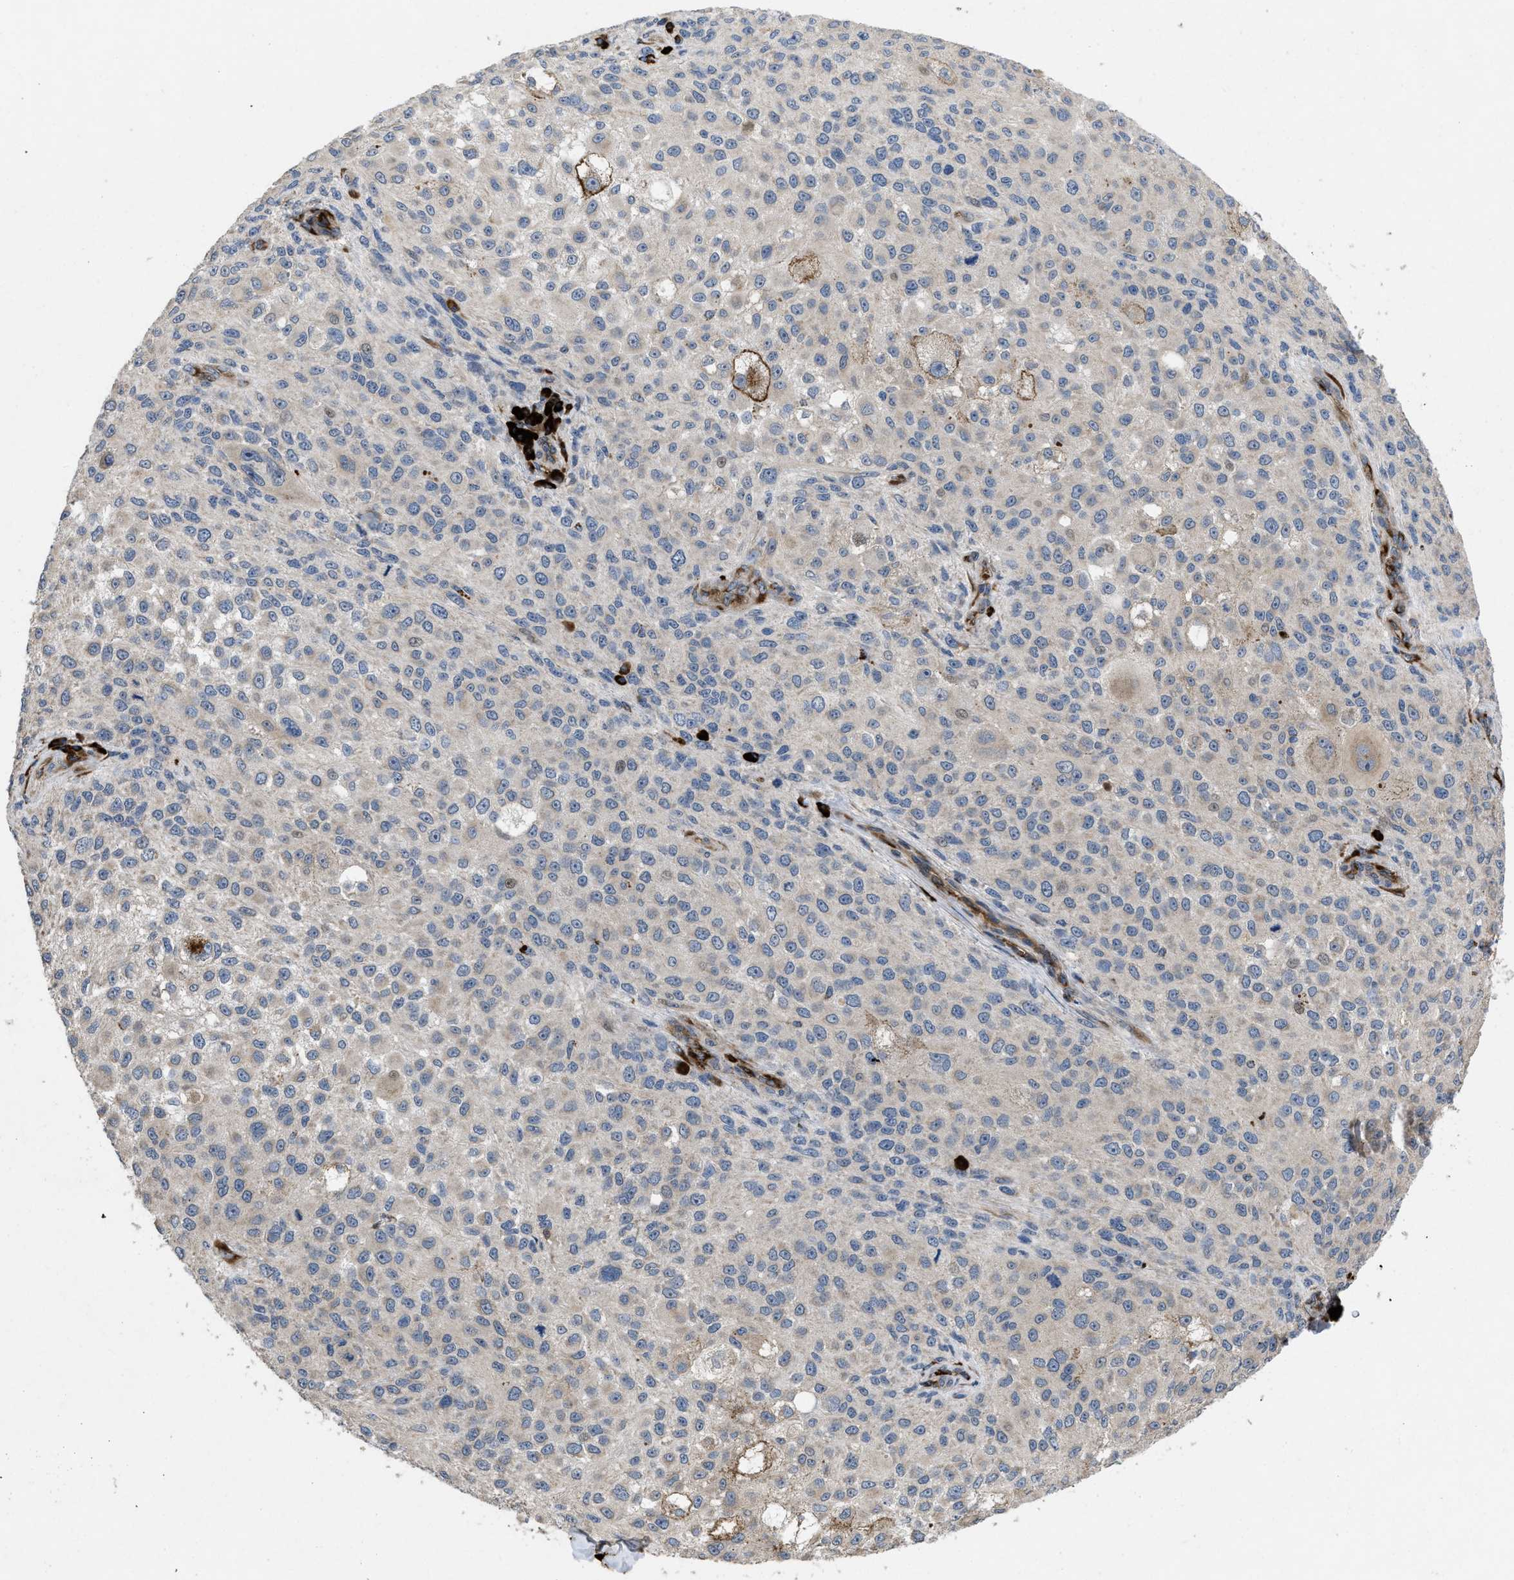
{"staining": {"intensity": "negative", "quantity": "none", "location": "none"}, "tissue": "melanoma", "cell_type": "Tumor cells", "image_type": "cancer", "snomed": [{"axis": "morphology", "description": "Necrosis, NOS"}, {"axis": "morphology", "description": "Malignant melanoma, NOS"}, {"axis": "topography", "description": "Skin"}], "caption": "This is an immunohistochemistry (IHC) photomicrograph of human melanoma. There is no staining in tumor cells.", "gene": "HSPA12B", "patient": {"sex": "female", "age": 87}}